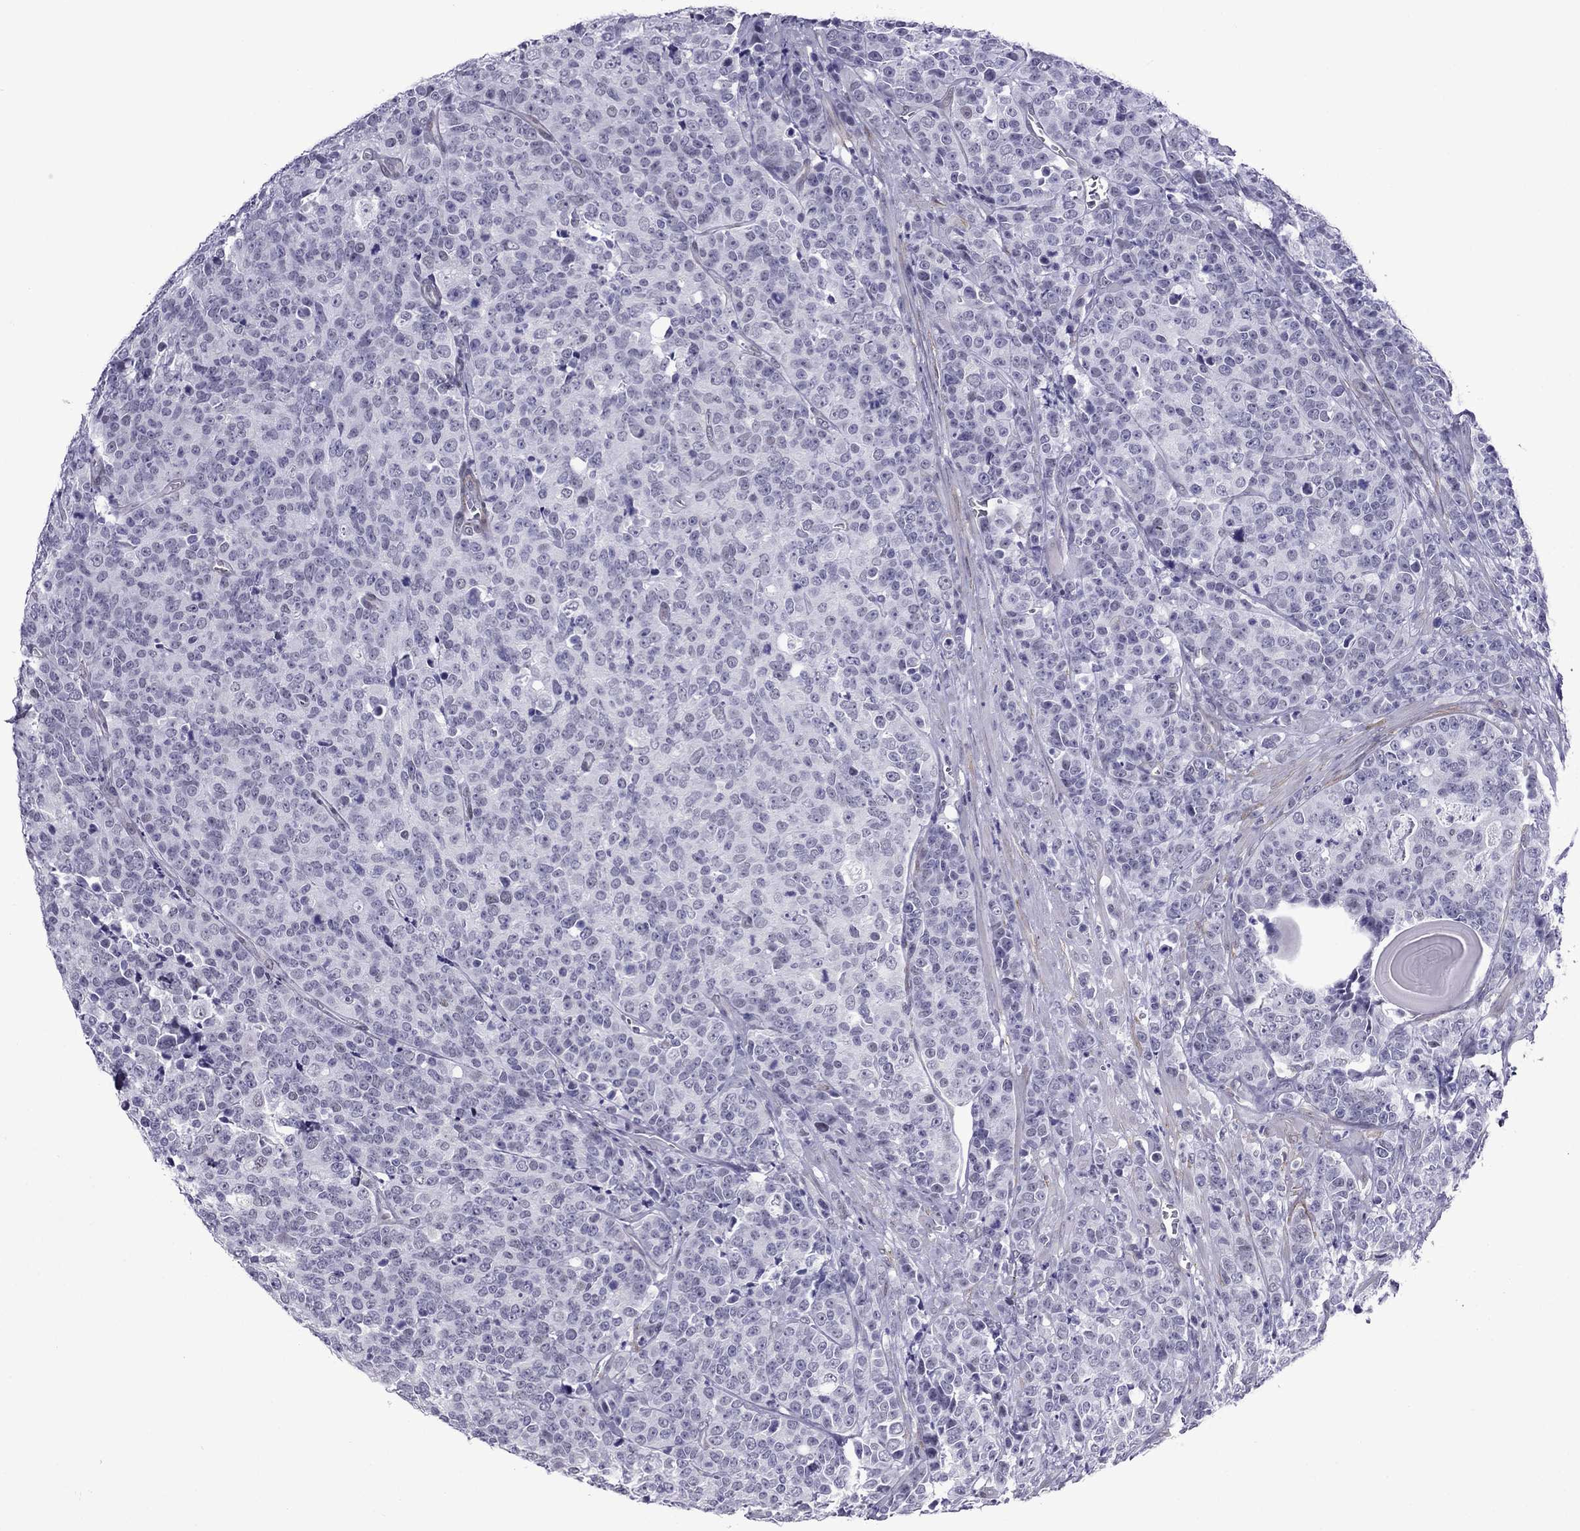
{"staining": {"intensity": "negative", "quantity": "none", "location": "none"}, "tissue": "prostate cancer", "cell_type": "Tumor cells", "image_type": "cancer", "snomed": [{"axis": "morphology", "description": "Adenocarcinoma, NOS"}, {"axis": "topography", "description": "Prostate"}], "caption": "IHC histopathology image of neoplastic tissue: human prostate adenocarcinoma stained with DAB exhibits no significant protein staining in tumor cells.", "gene": "ZNF646", "patient": {"sex": "male", "age": 67}}